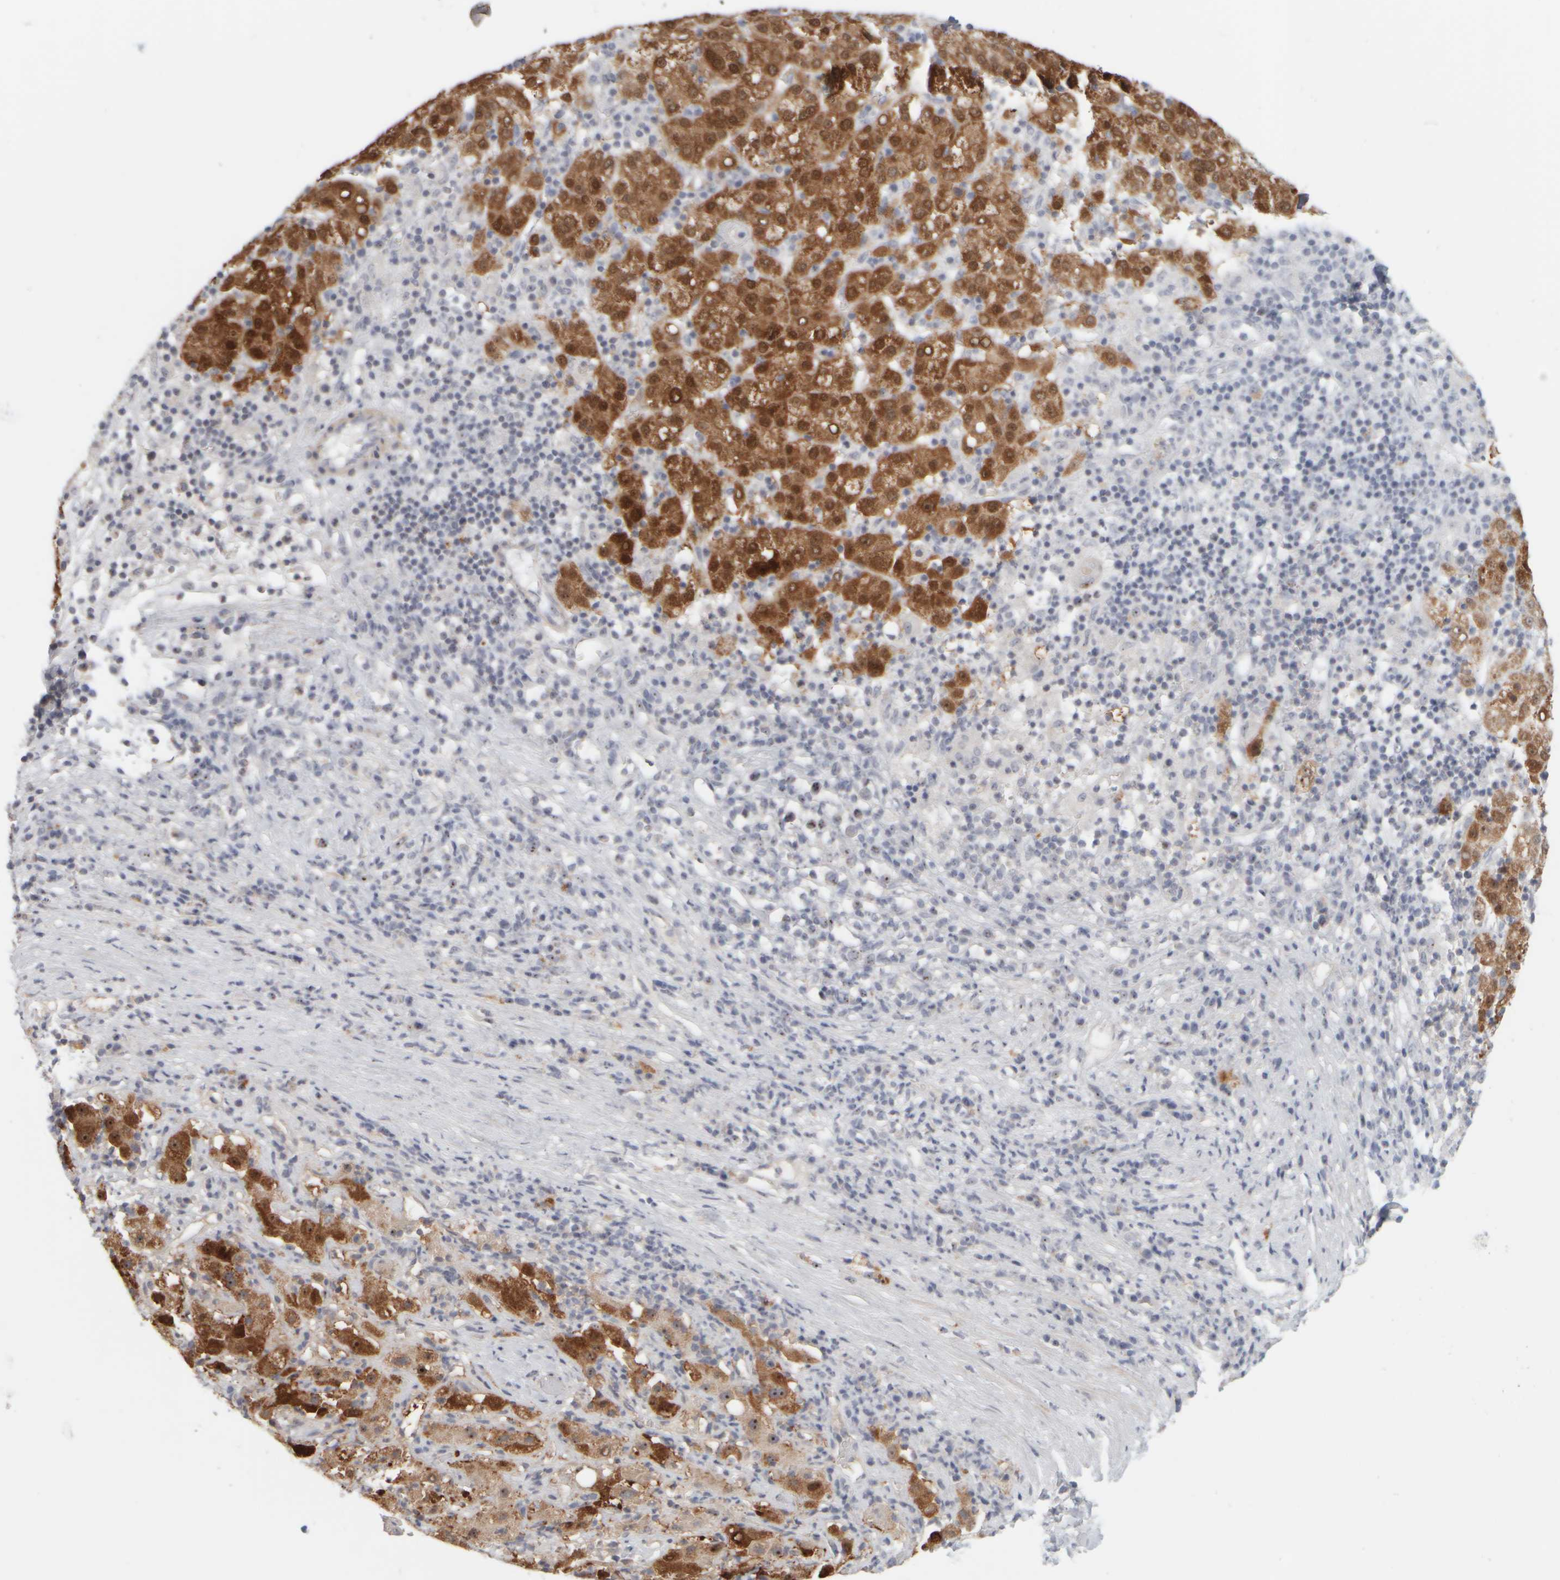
{"staining": {"intensity": "strong", "quantity": ">75%", "location": "cytoplasmic/membranous,nuclear"}, "tissue": "liver cancer", "cell_type": "Tumor cells", "image_type": "cancer", "snomed": [{"axis": "morphology", "description": "Carcinoma, Hepatocellular, NOS"}, {"axis": "topography", "description": "Liver"}], "caption": "Liver hepatocellular carcinoma was stained to show a protein in brown. There is high levels of strong cytoplasmic/membranous and nuclear staining in approximately >75% of tumor cells.", "gene": "DCXR", "patient": {"sex": "female", "age": 58}}